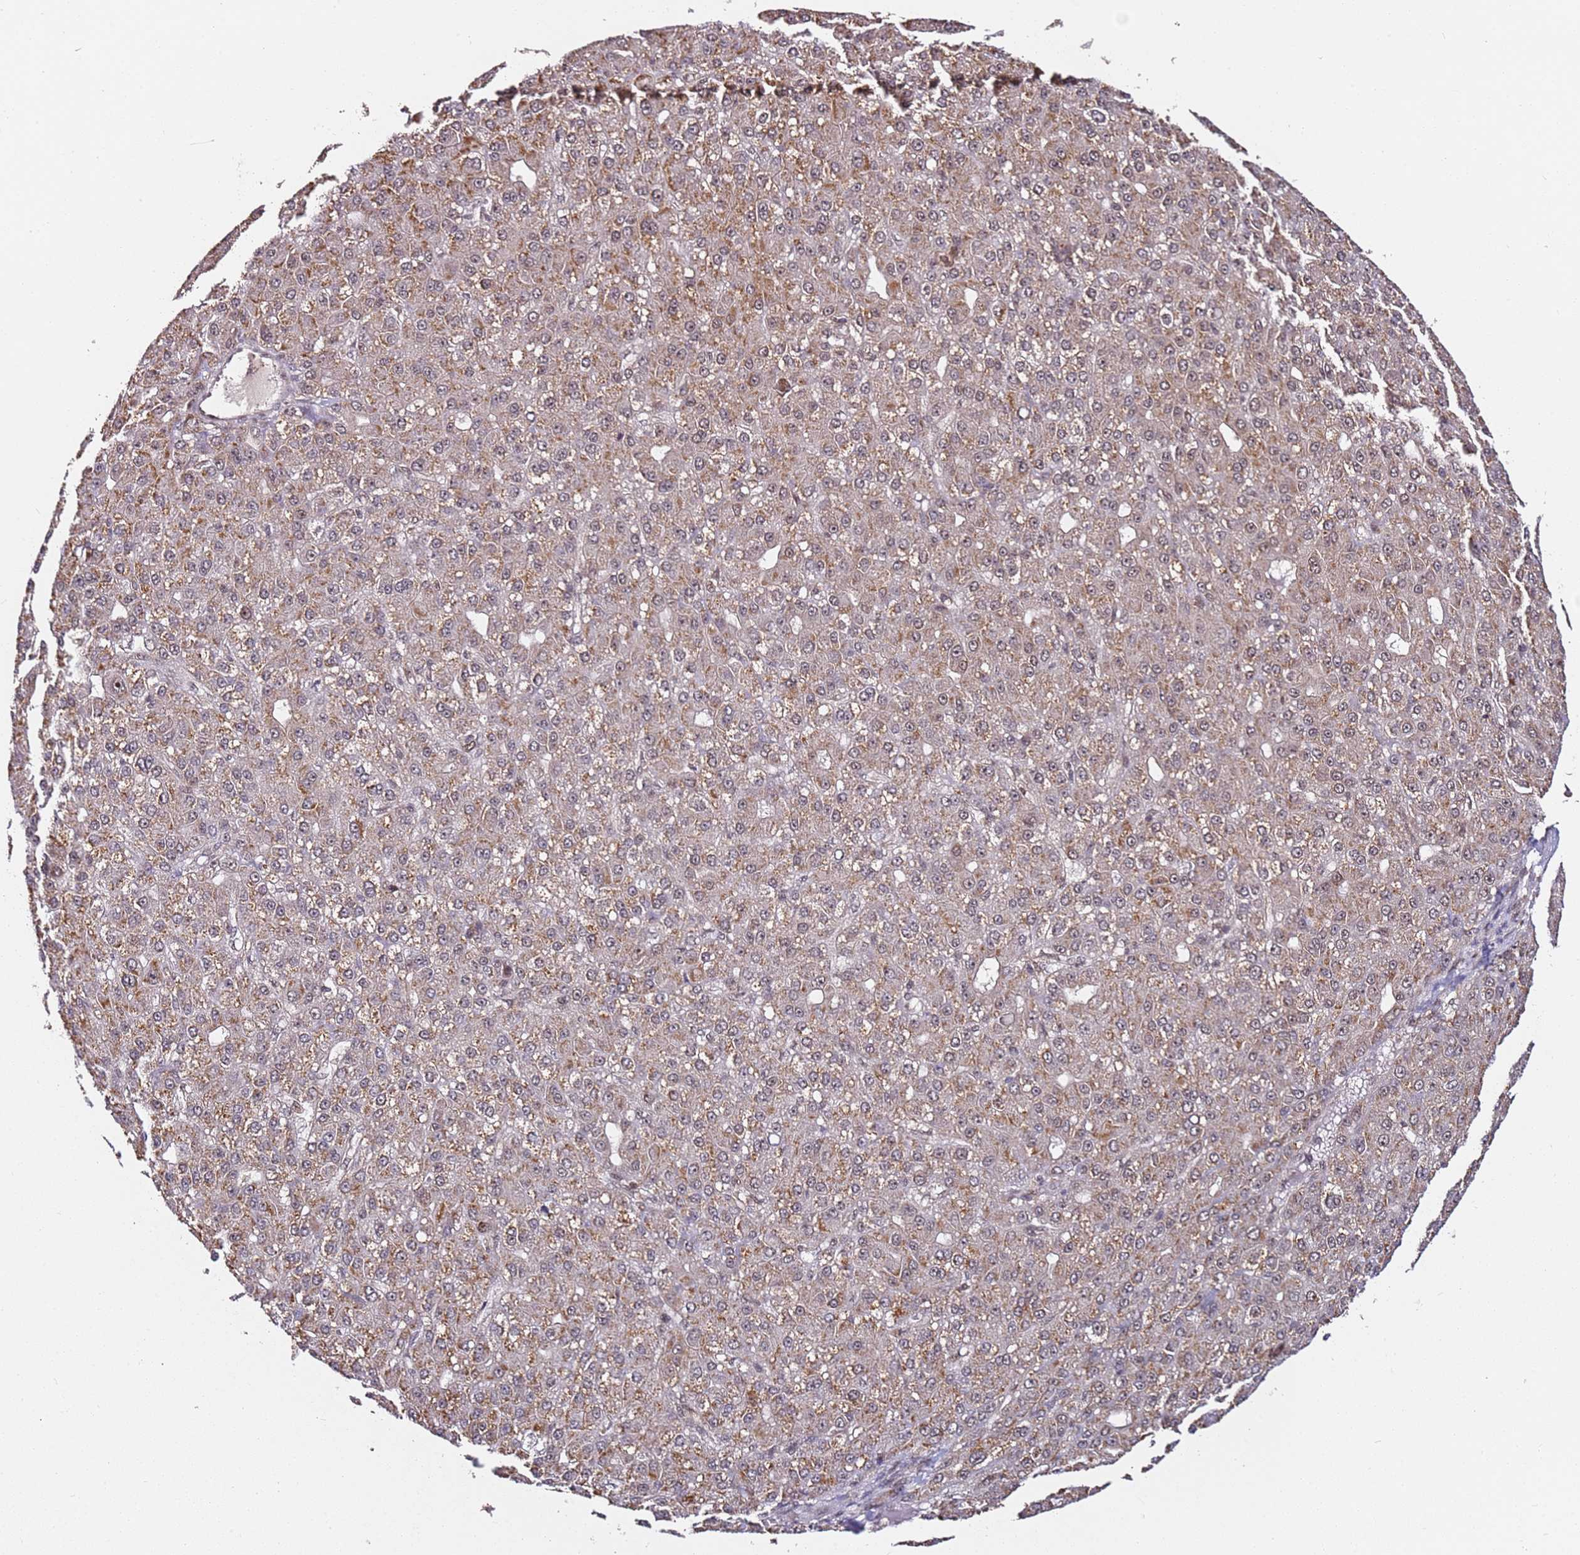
{"staining": {"intensity": "weak", "quantity": ">75%", "location": "cytoplasmic/membranous"}, "tissue": "liver cancer", "cell_type": "Tumor cells", "image_type": "cancer", "snomed": [{"axis": "morphology", "description": "Carcinoma, Hepatocellular, NOS"}, {"axis": "topography", "description": "Liver"}], "caption": "IHC photomicrograph of liver hepatocellular carcinoma stained for a protein (brown), which displays low levels of weak cytoplasmic/membranous expression in about >75% of tumor cells.", "gene": "RGS18", "patient": {"sex": "male", "age": 67}}